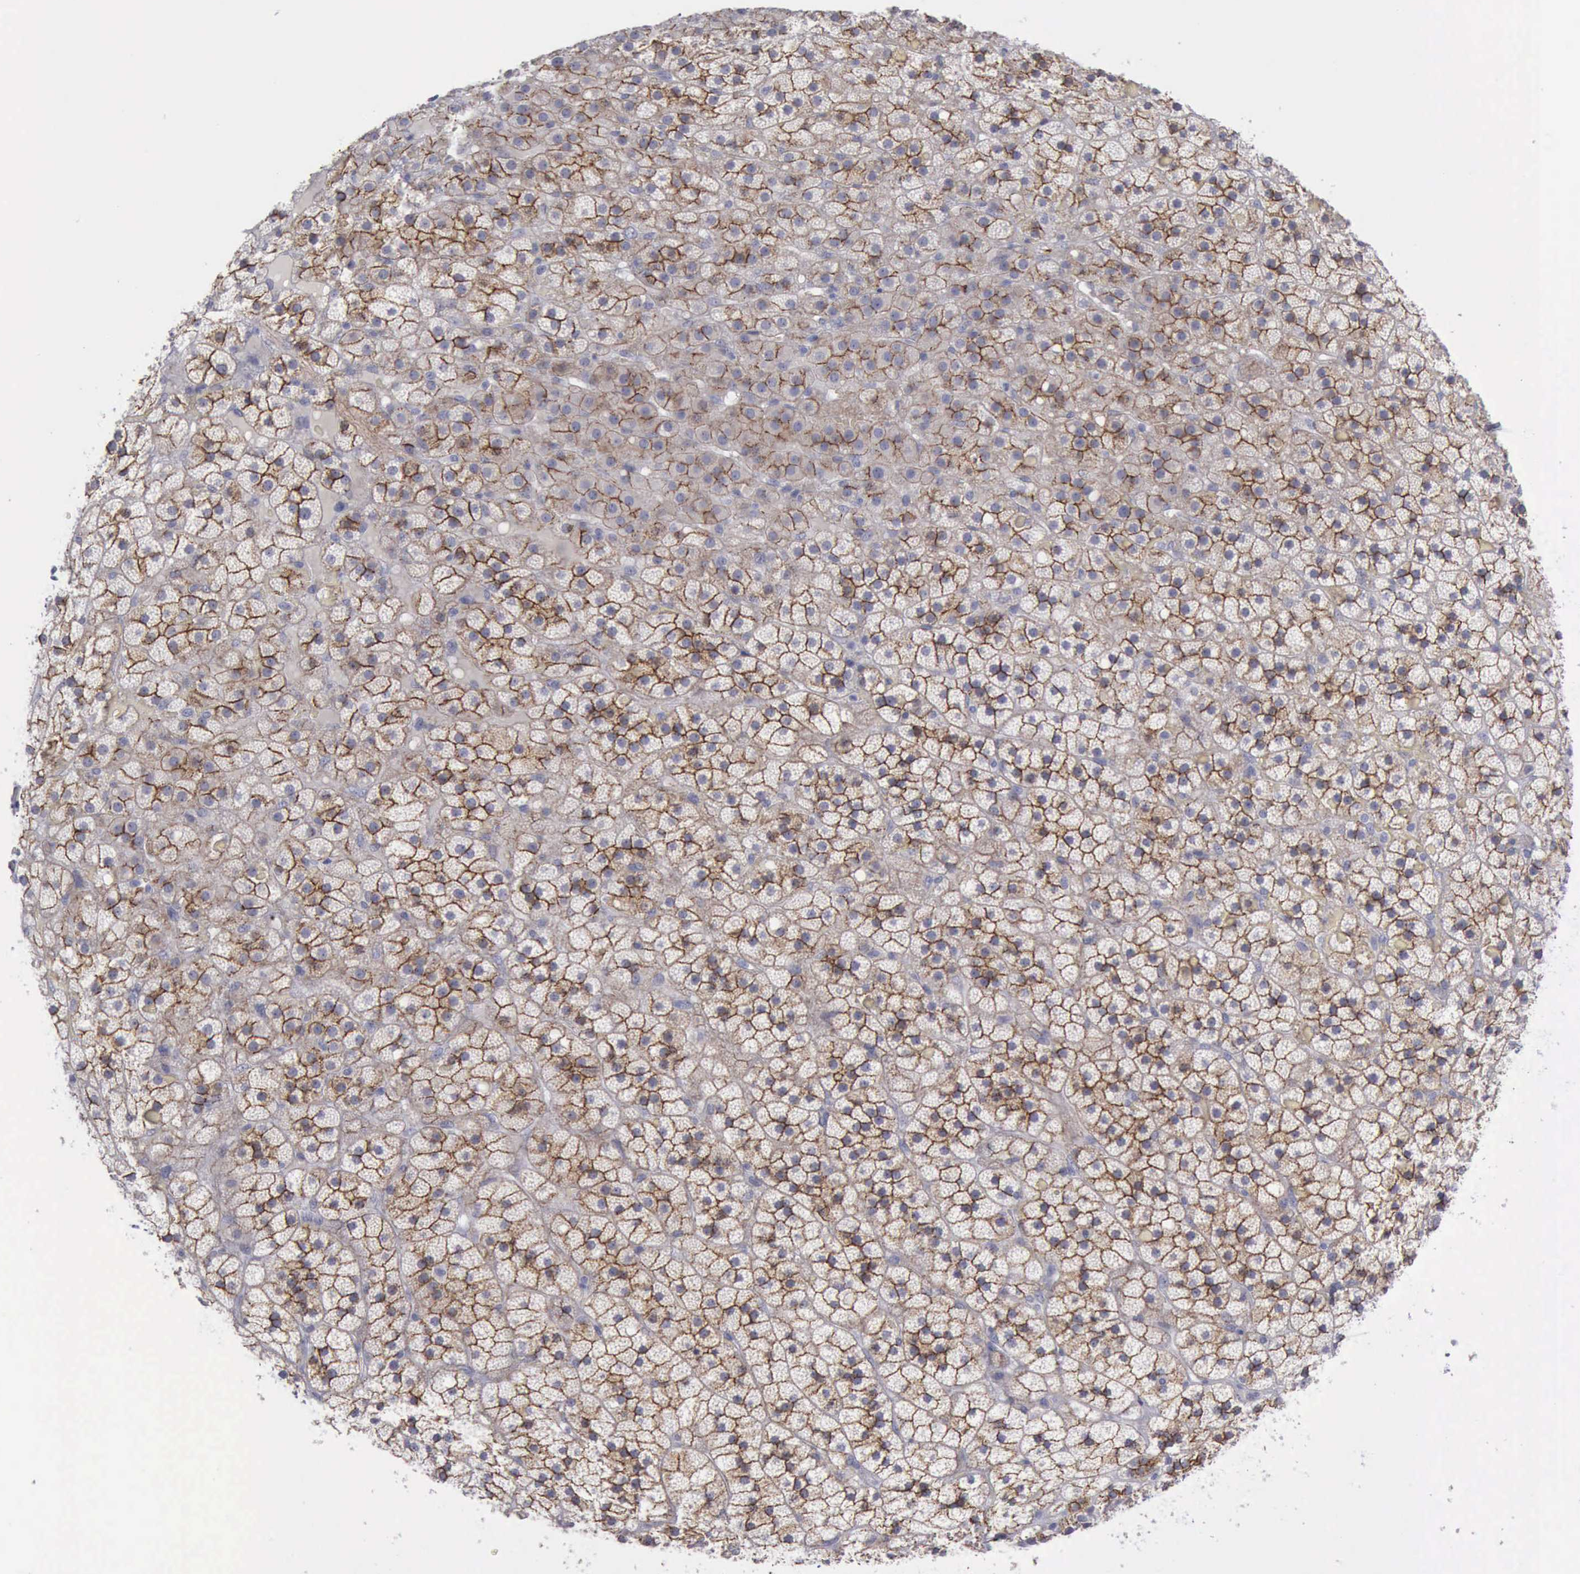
{"staining": {"intensity": "strong", "quantity": "25%-75%", "location": "cytoplasmic/membranous"}, "tissue": "adrenal gland", "cell_type": "Glandular cells", "image_type": "normal", "snomed": [{"axis": "morphology", "description": "Normal tissue, NOS"}, {"axis": "topography", "description": "Adrenal gland"}], "caption": "The immunohistochemical stain labels strong cytoplasmic/membranous expression in glandular cells of benign adrenal gland. Using DAB (3,3'-diaminobenzidine) (brown) and hematoxylin (blue) stains, captured at high magnification using brightfield microscopy.", "gene": "CDH2", "patient": {"sex": "male", "age": 35}}